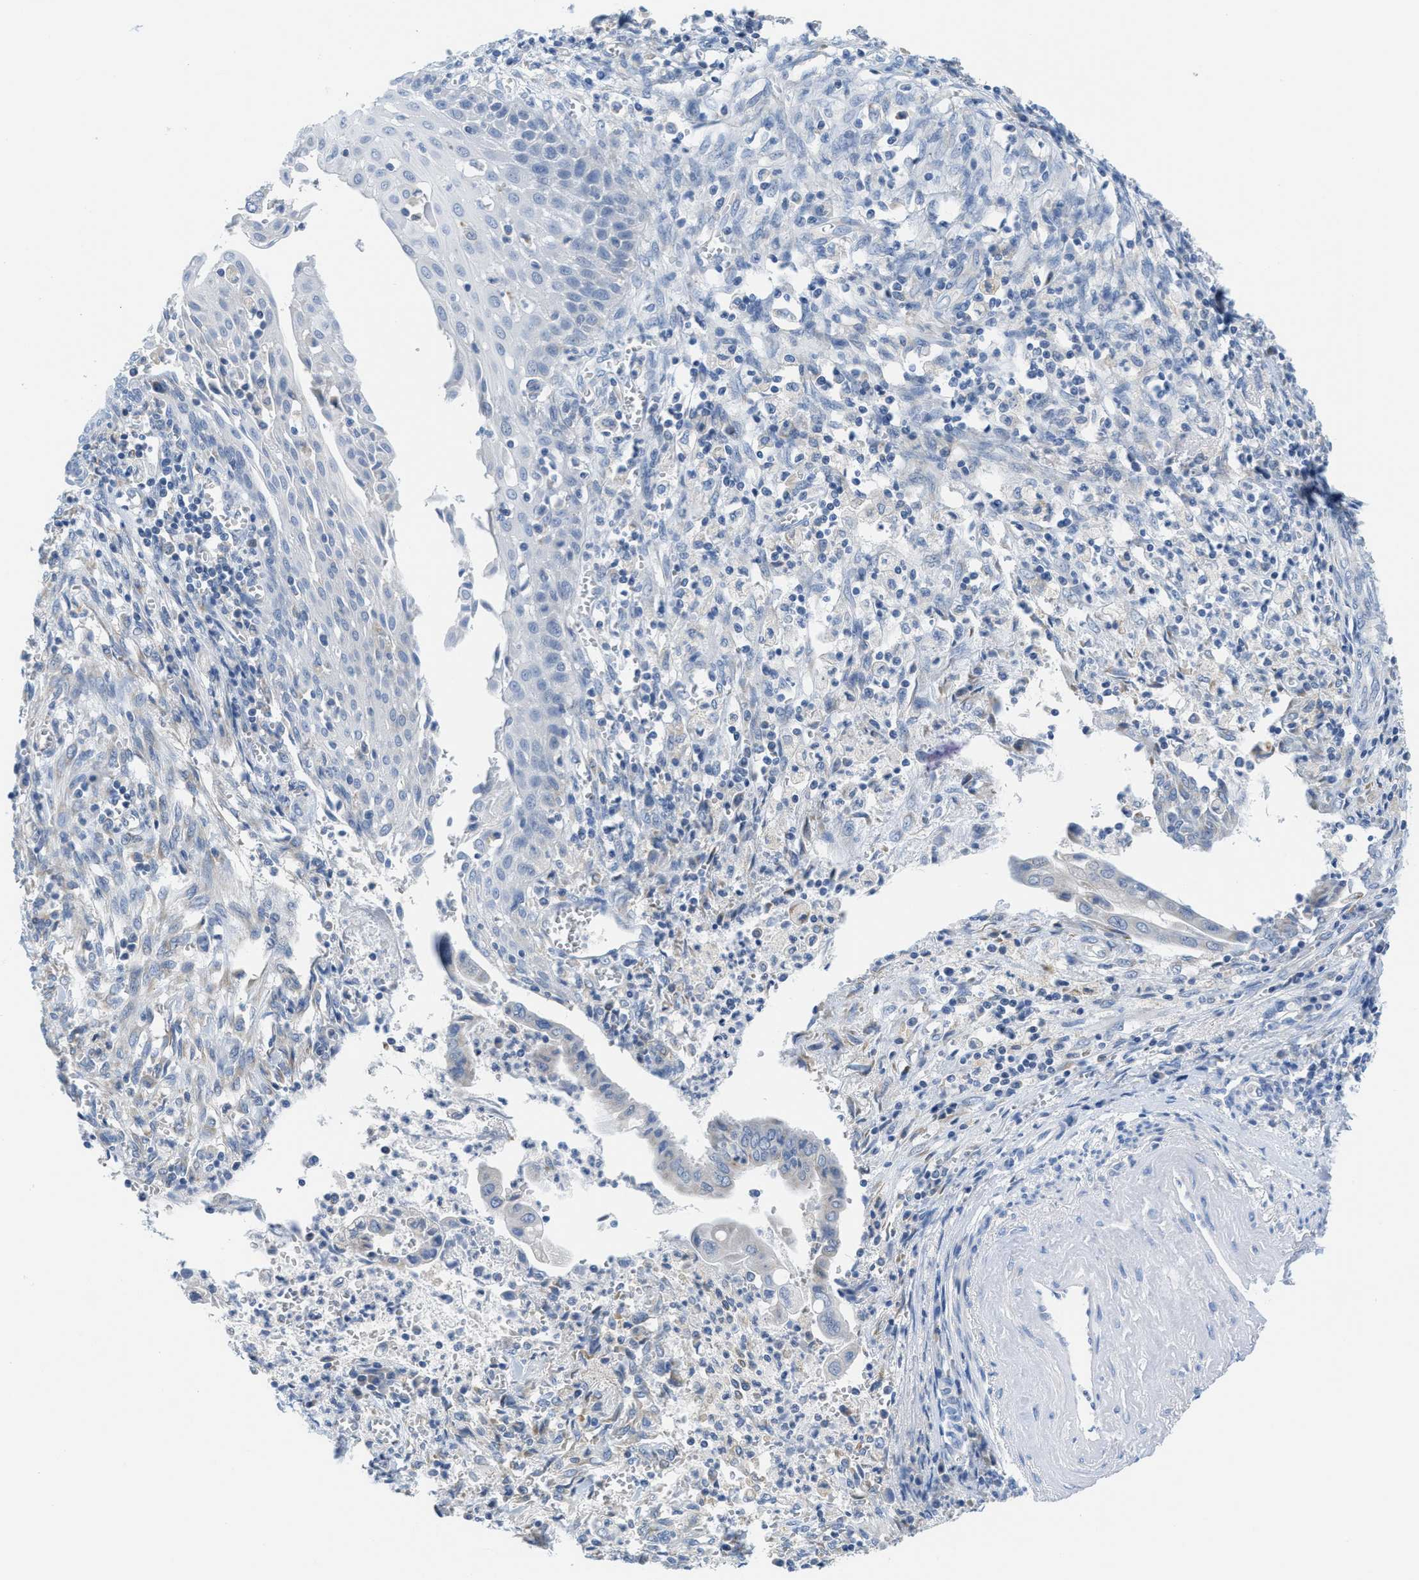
{"staining": {"intensity": "negative", "quantity": "none", "location": "none"}, "tissue": "cervical cancer", "cell_type": "Tumor cells", "image_type": "cancer", "snomed": [{"axis": "morphology", "description": "Adenocarcinoma, NOS"}, {"axis": "topography", "description": "Cervix"}], "caption": "Cervical cancer stained for a protein using immunohistochemistry reveals no expression tumor cells.", "gene": "PTDSS1", "patient": {"sex": "female", "age": 44}}